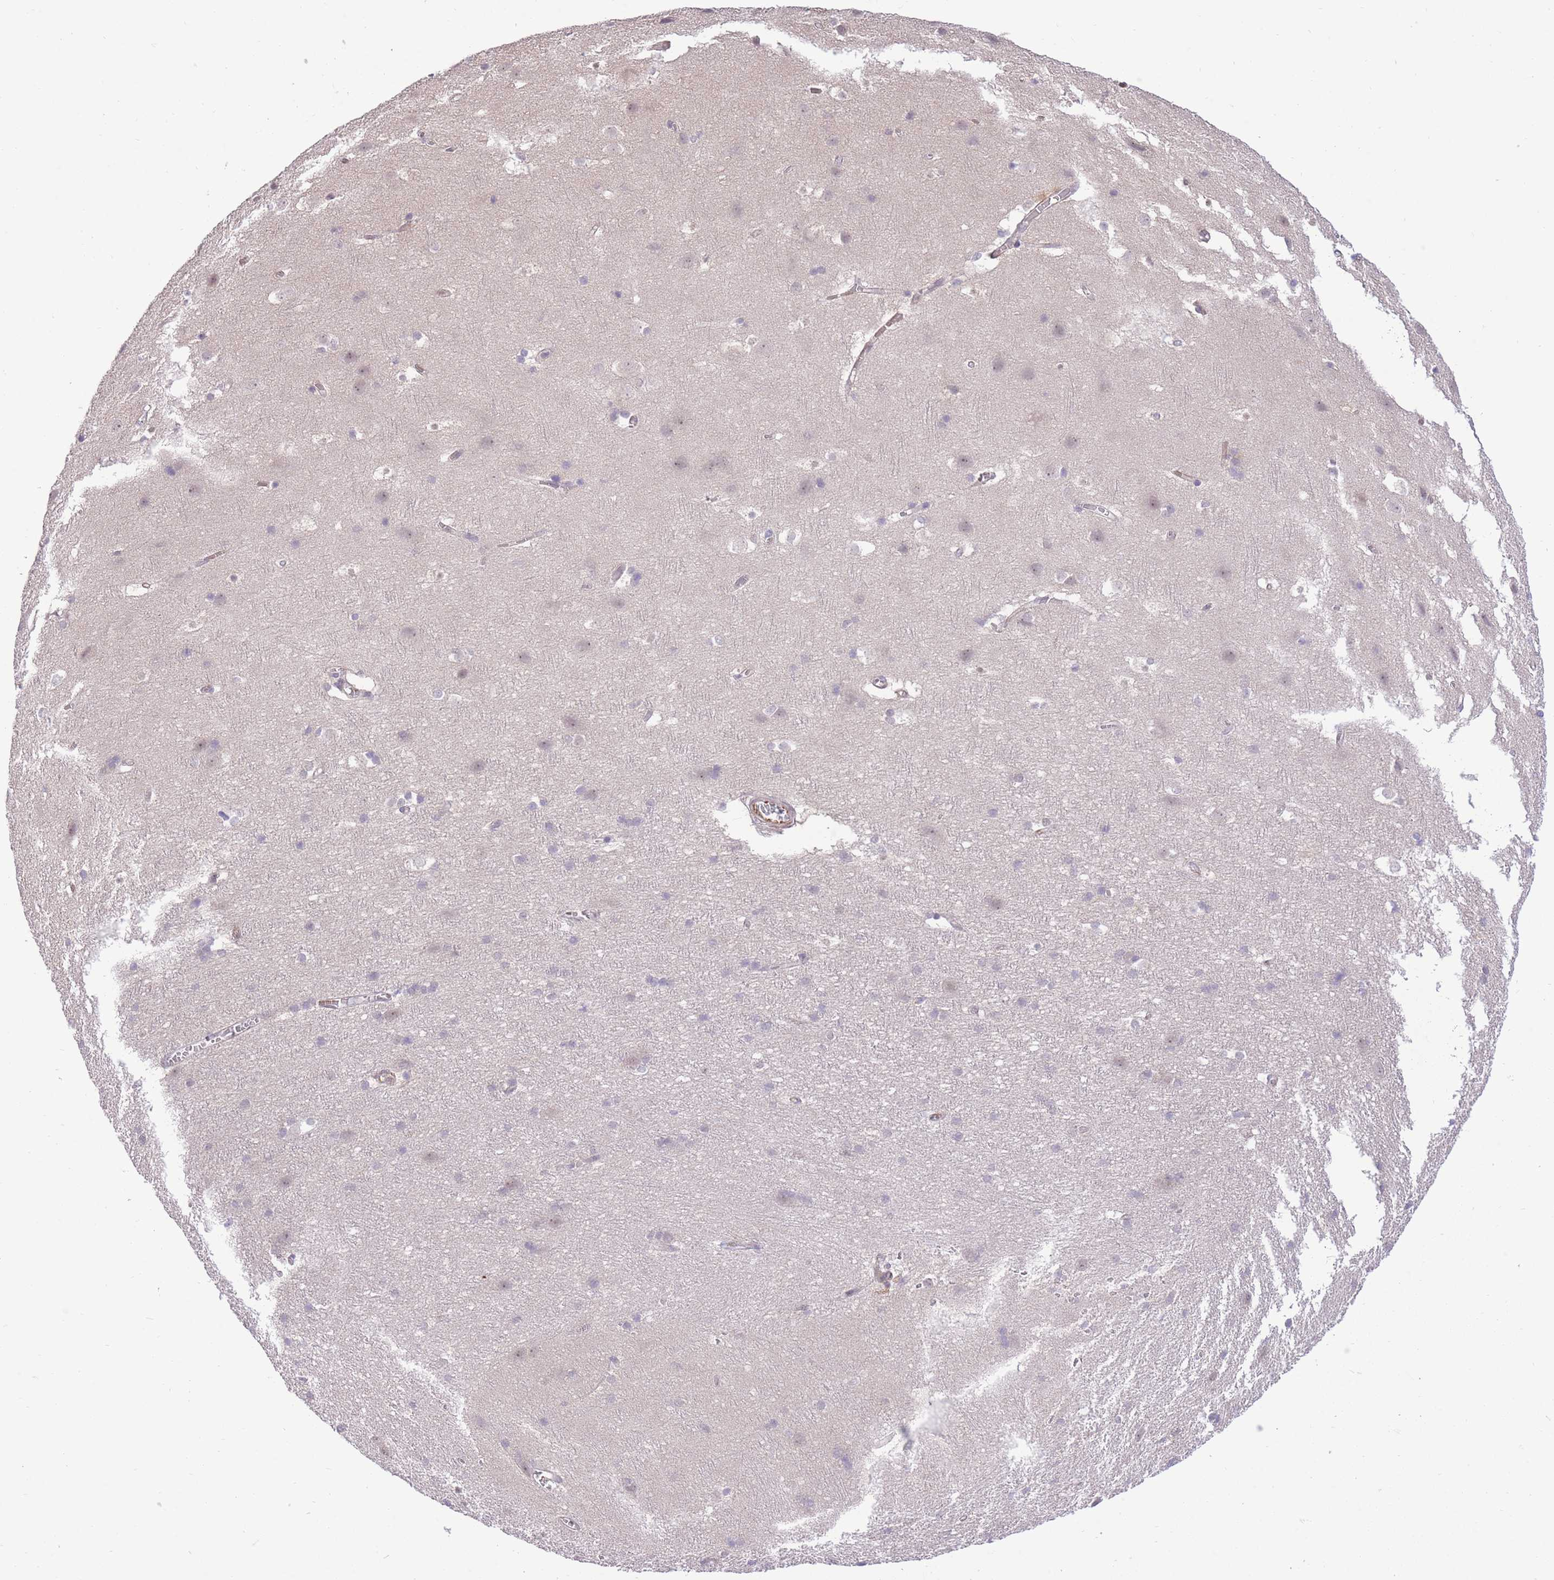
{"staining": {"intensity": "negative", "quantity": "none", "location": "none"}, "tissue": "cerebral cortex", "cell_type": "Endothelial cells", "image_type": "normal", "snomed": [{"axis": "morphology", "description": "Normal tissue, NOS"}, {"axis": "topography", "description": "Cerebral cortex"}], "caption": "The immunohistochemistry micrograph has no significant expression in endothelial cells of cerebral cortex.", "gene": "ELL", "patient": {"sex": "male", "age": 54}}